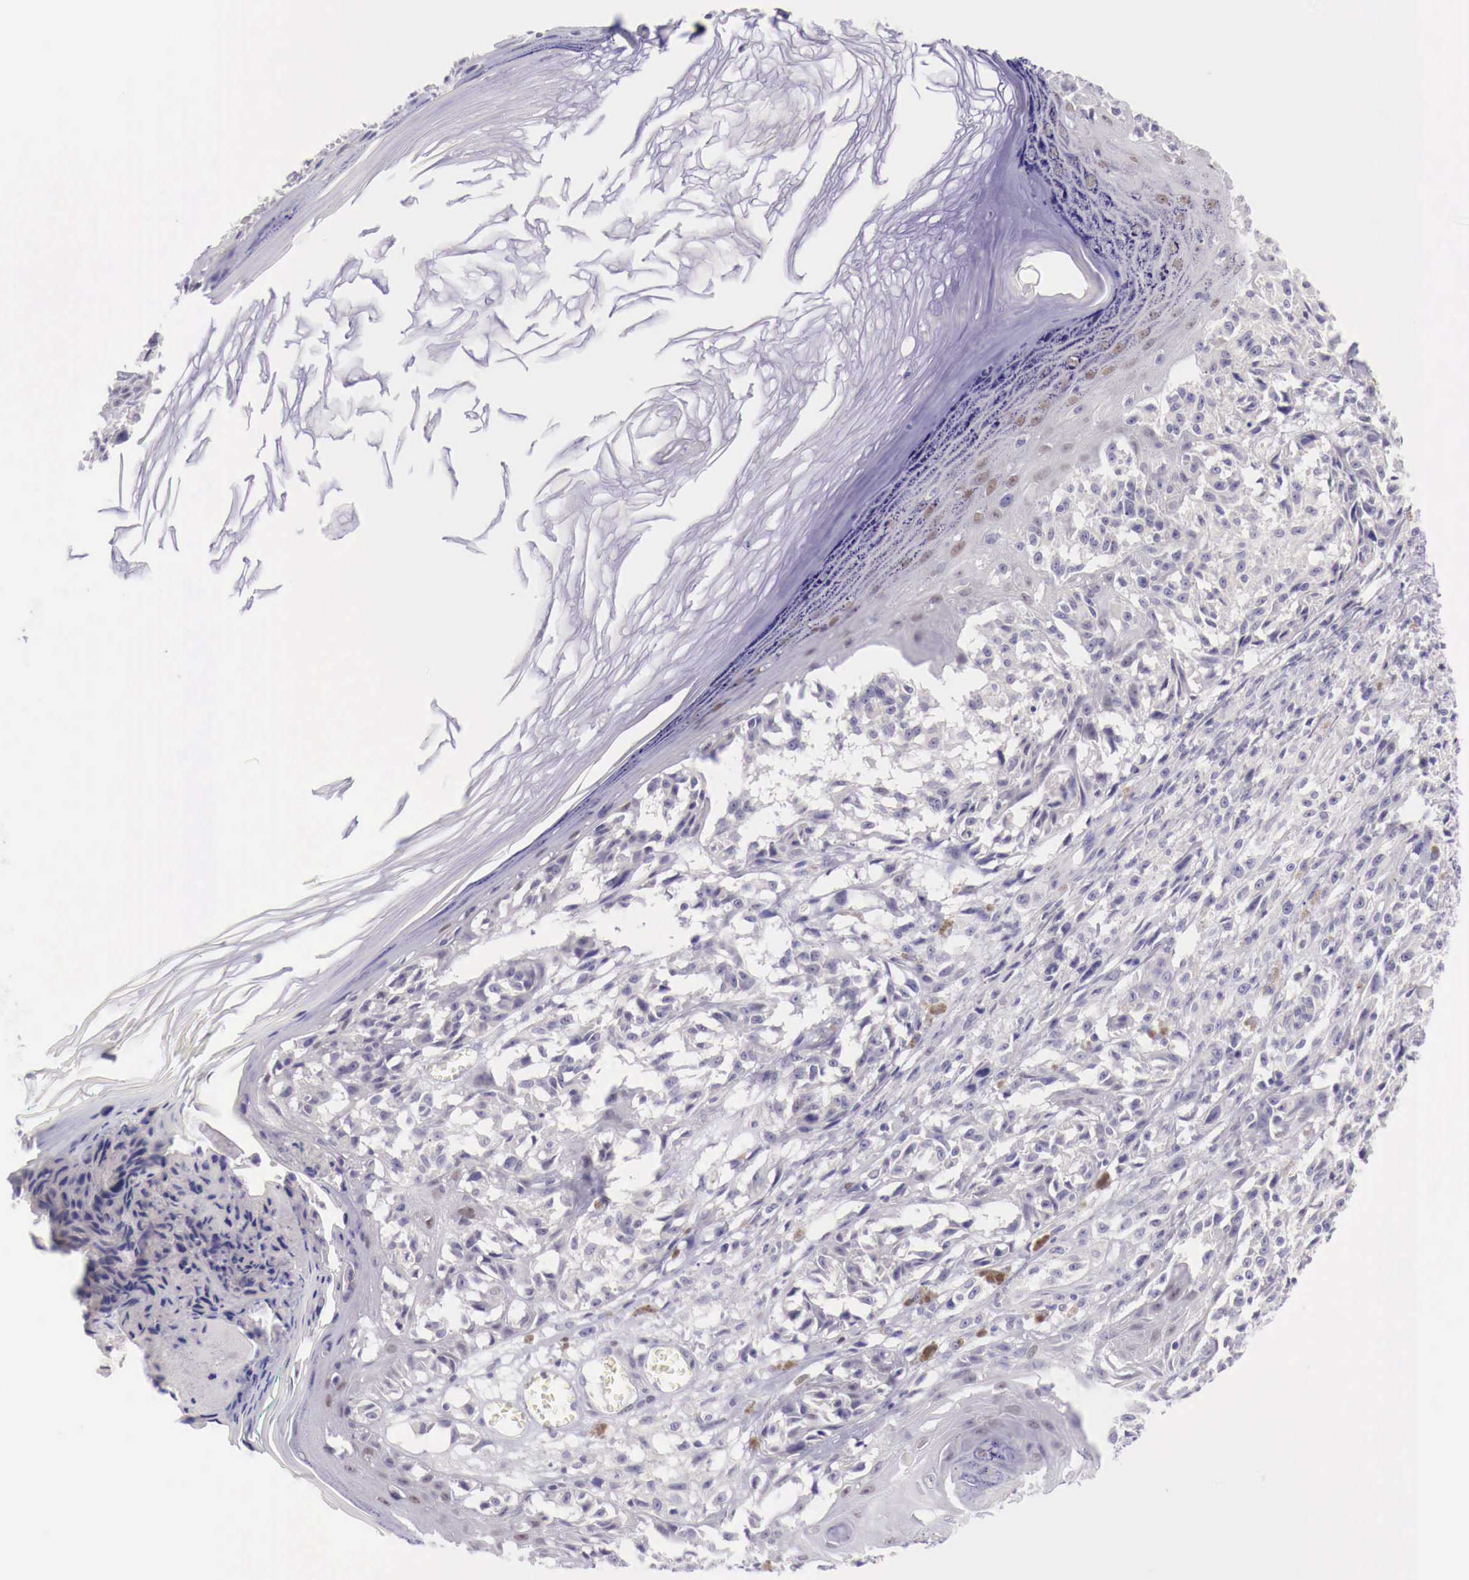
{"staining": {"intensity": "negative", "quantity": "none", "location": "none"}, "tissue": "melanoma", "cell_type": "Tumor cells", "image_type": "cancer", "snomed": [{"axis": "morphology", "description": "Malignant melanoma, NOS"}, {"axis": "topography", "description": "Skin"}], "caption": "An immunohistochemistry image of malignant melanoma is shown. There is no staining in tumor cells of malignant melanoma.", "gene": "BCL6", "patient": {"sex": "male", "age": 80}}